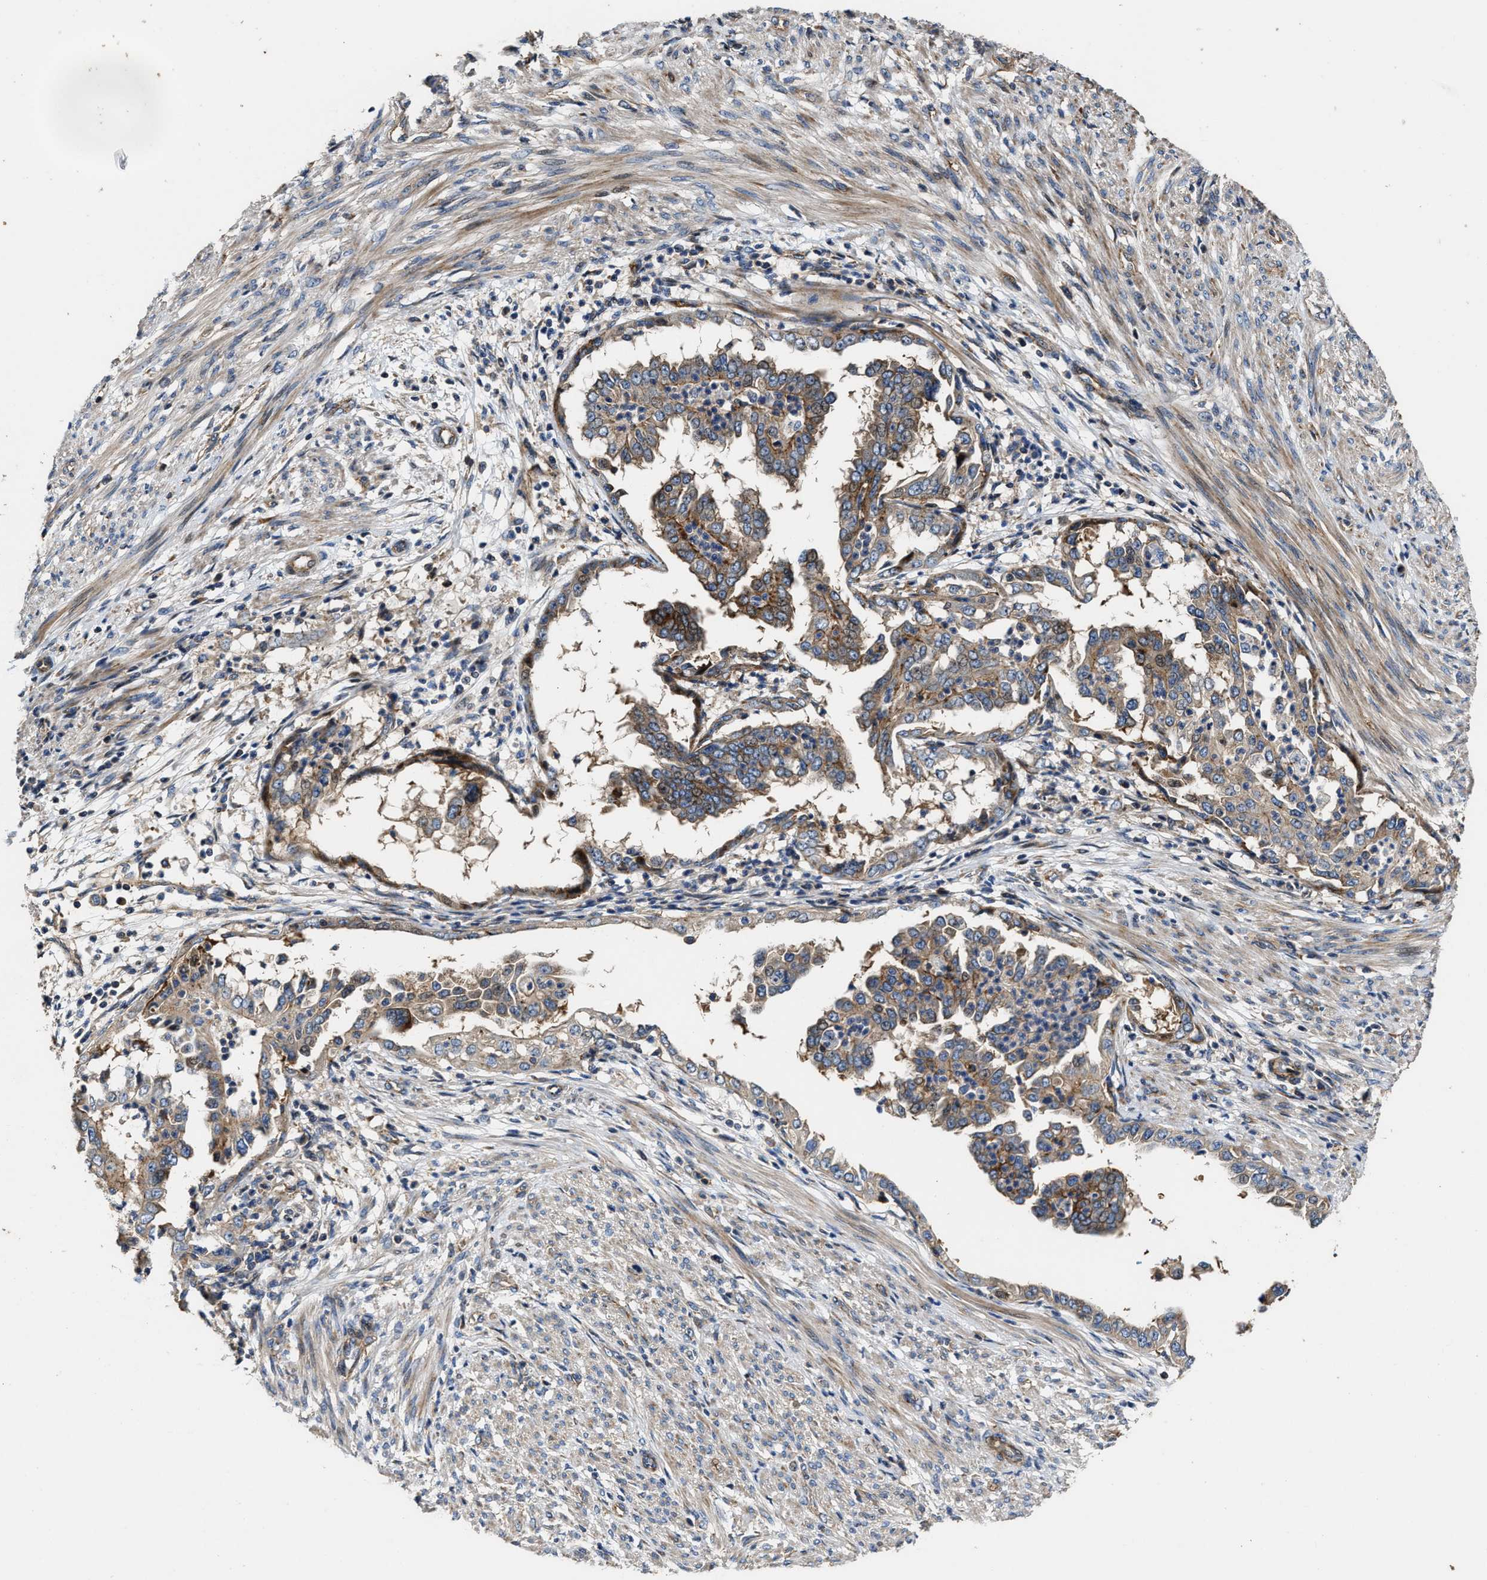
{"staining": {"intensity": "weak", "quantity": ">75%", "location": "cytoplasmic/membranous"}, "tissue": "endometrial cancer", "cell_type": "Tumor cells", "image_type": "cancer", "snomed": [{"axis": "morphology", "description": "Adenocarcinoma, NOS"}, {"axis": "topography", "description": "Endometrium"}], "caption": "Immunohistochemistry (IHC) (DAB) staining of human endometrial cancer (adenocarcinoma) displays weak cytoplasmic/membranous protein expression in about >75% of tumor cells.", "gene": "PTAR1", "patient": {"sex": "female", "age": 85}}